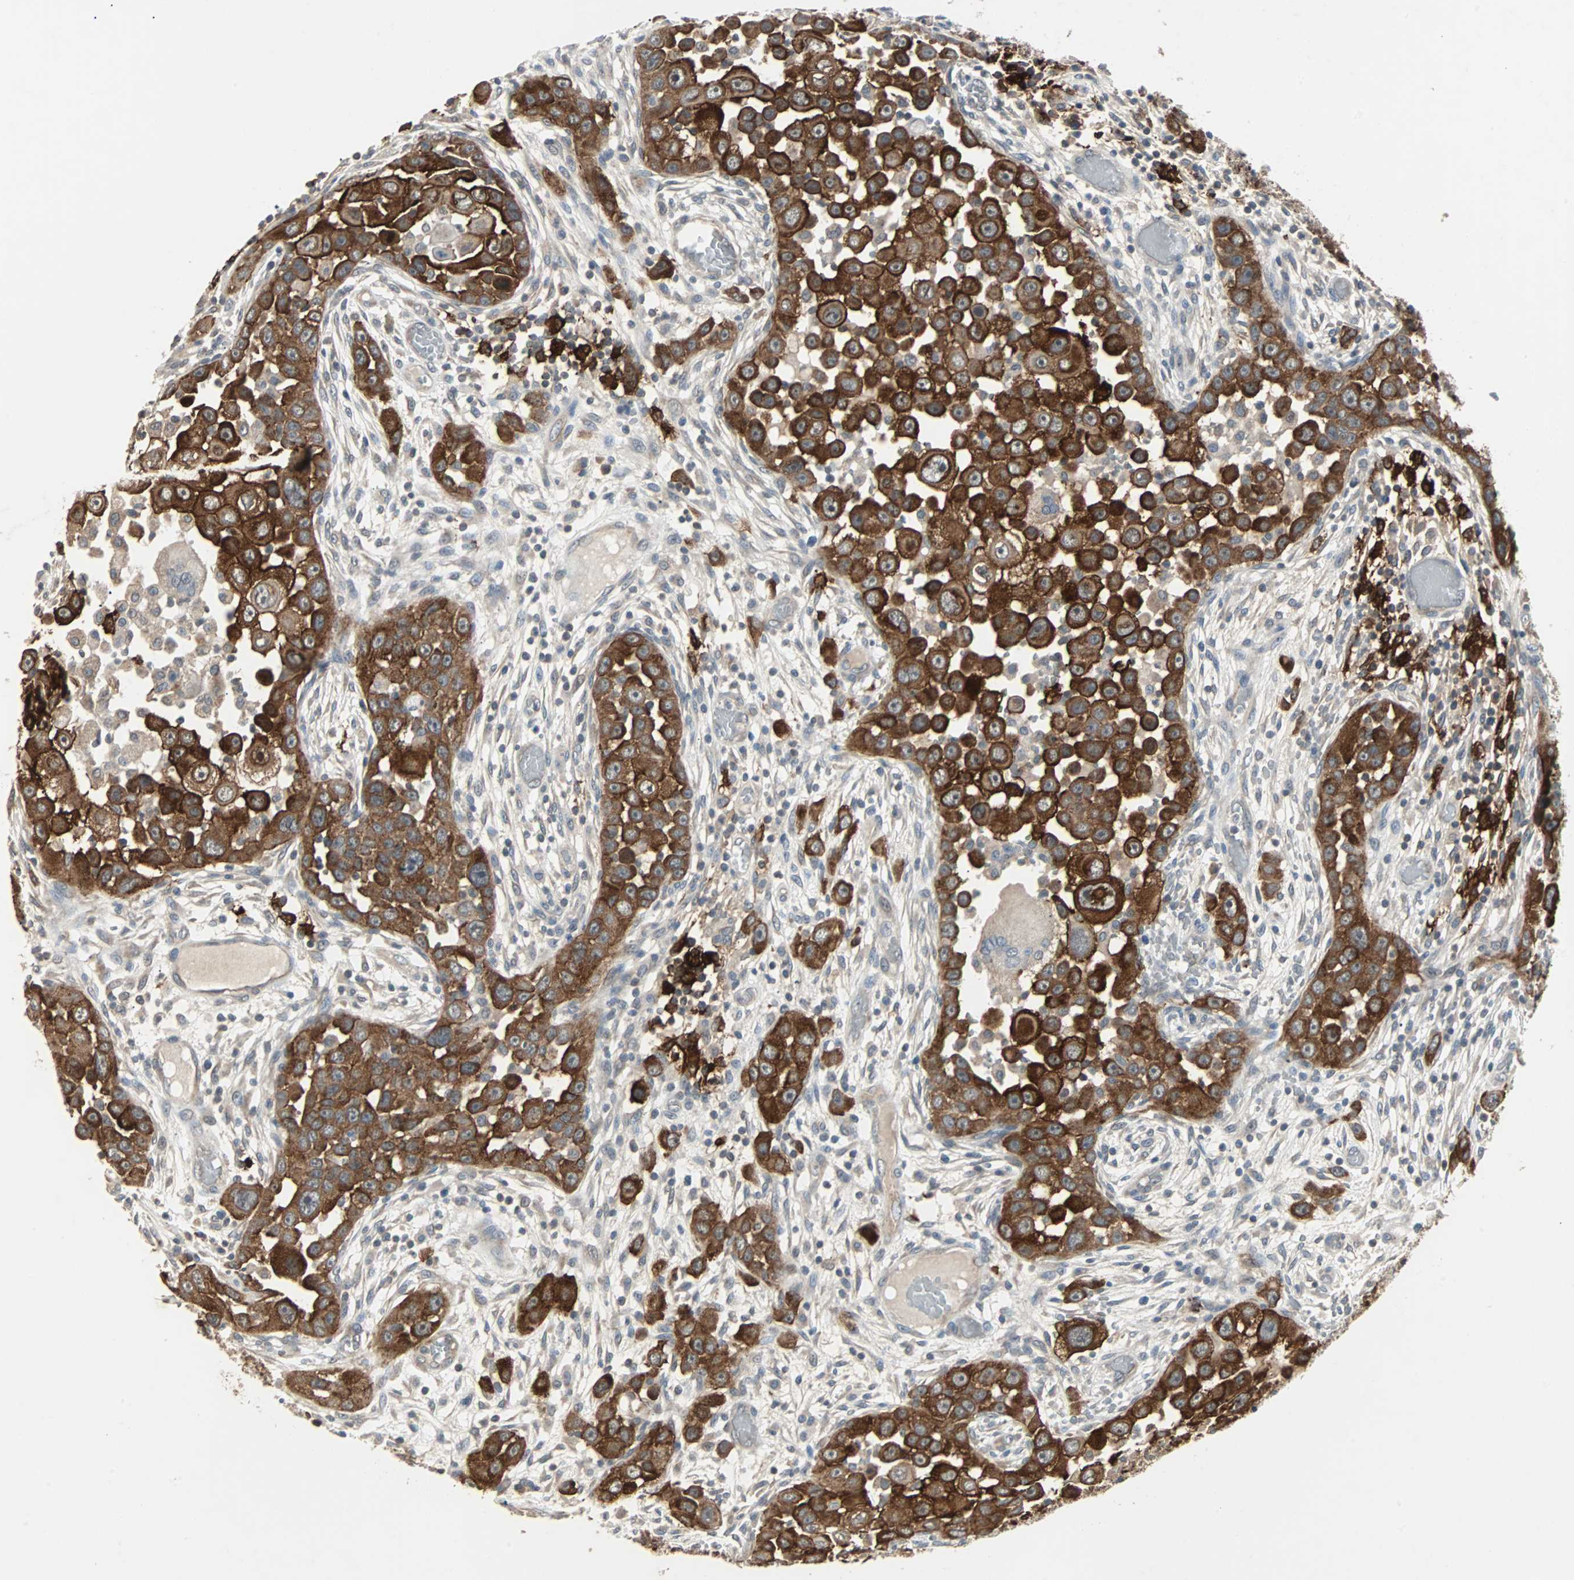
{"staining": {"intensity": "strong", "quantity": ">75%", "location": "cytoplasmic/membranous"}, "tissue": "head and neck cancer", "cell_type": "Tumor cells", "image_type": "cancer", "snomed": [{"axis": "morphology", "description": "Carcinoma, NOS"}, {"axis": "topography", "description": "Head-Neck"}], "caption": "Carcinoma (head and neck) stained for a protein displays strong cytoplasmic/membranous positivity in tumor cells. (DAB (3,3'-diaminobenzidine) = brown stain, brightfield microscopy at high magnification).", "gene": "CMC2", "patient": {"sex": "male", "age": 87}}